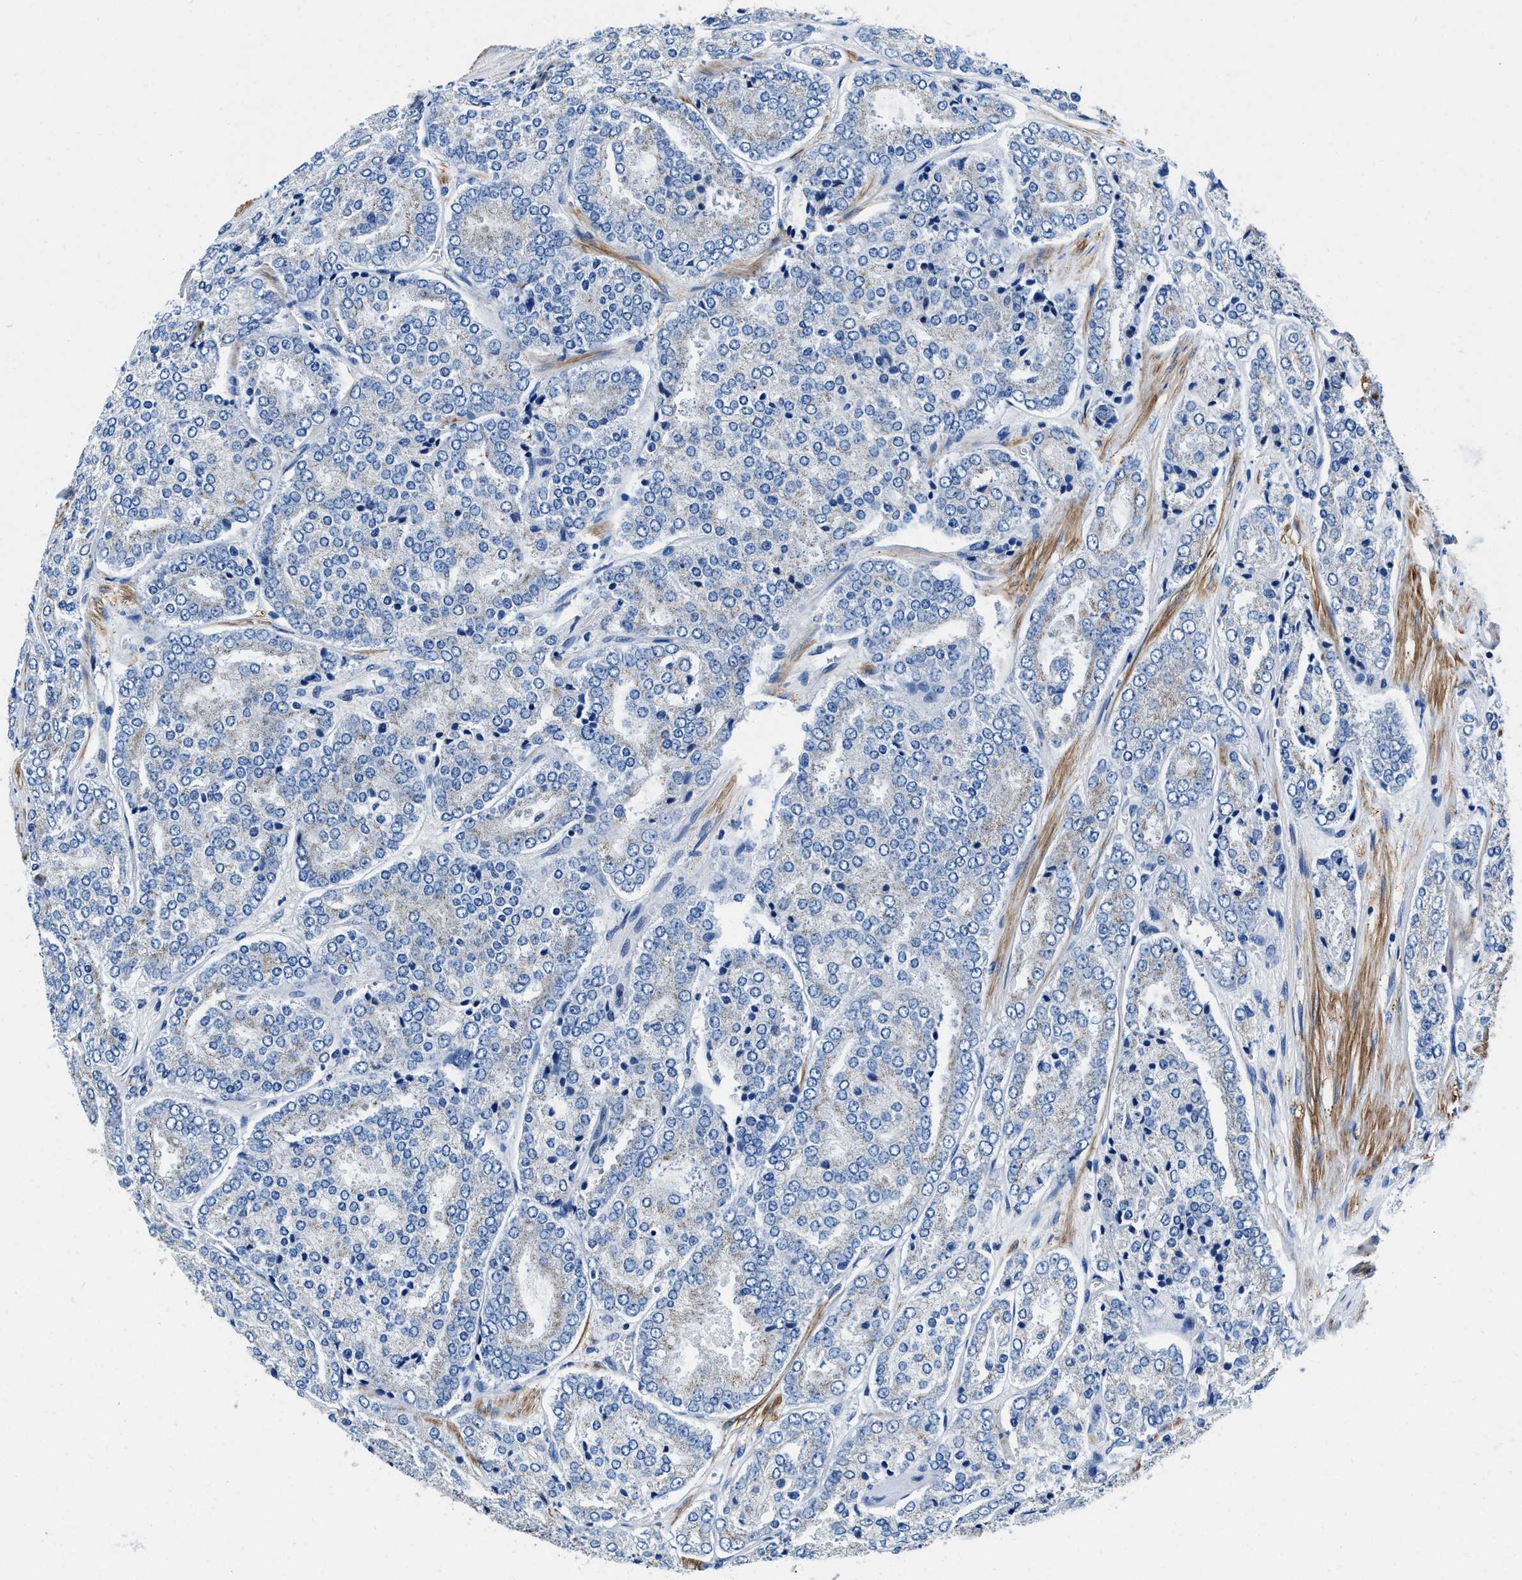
{"staining": {"intensity": "negative", "quantity": "none", "location": "none"}, "tissue": "prostate cancer", "cell_type": "Tumor cells", "image_type": "cancer", "snomed": [{"axis": "morphology", "description": "Adenocarcinoma, High grade"}, {"axis": "topography", "description": "Prostate"}], "caption": "This is an immunohistochemistry micrograph of human prostate adenocarcinoma (high-grade). There is no positivity in tumor cells.", "gene": "NEU1", "patient": {"sex": "male", "age": 65}}